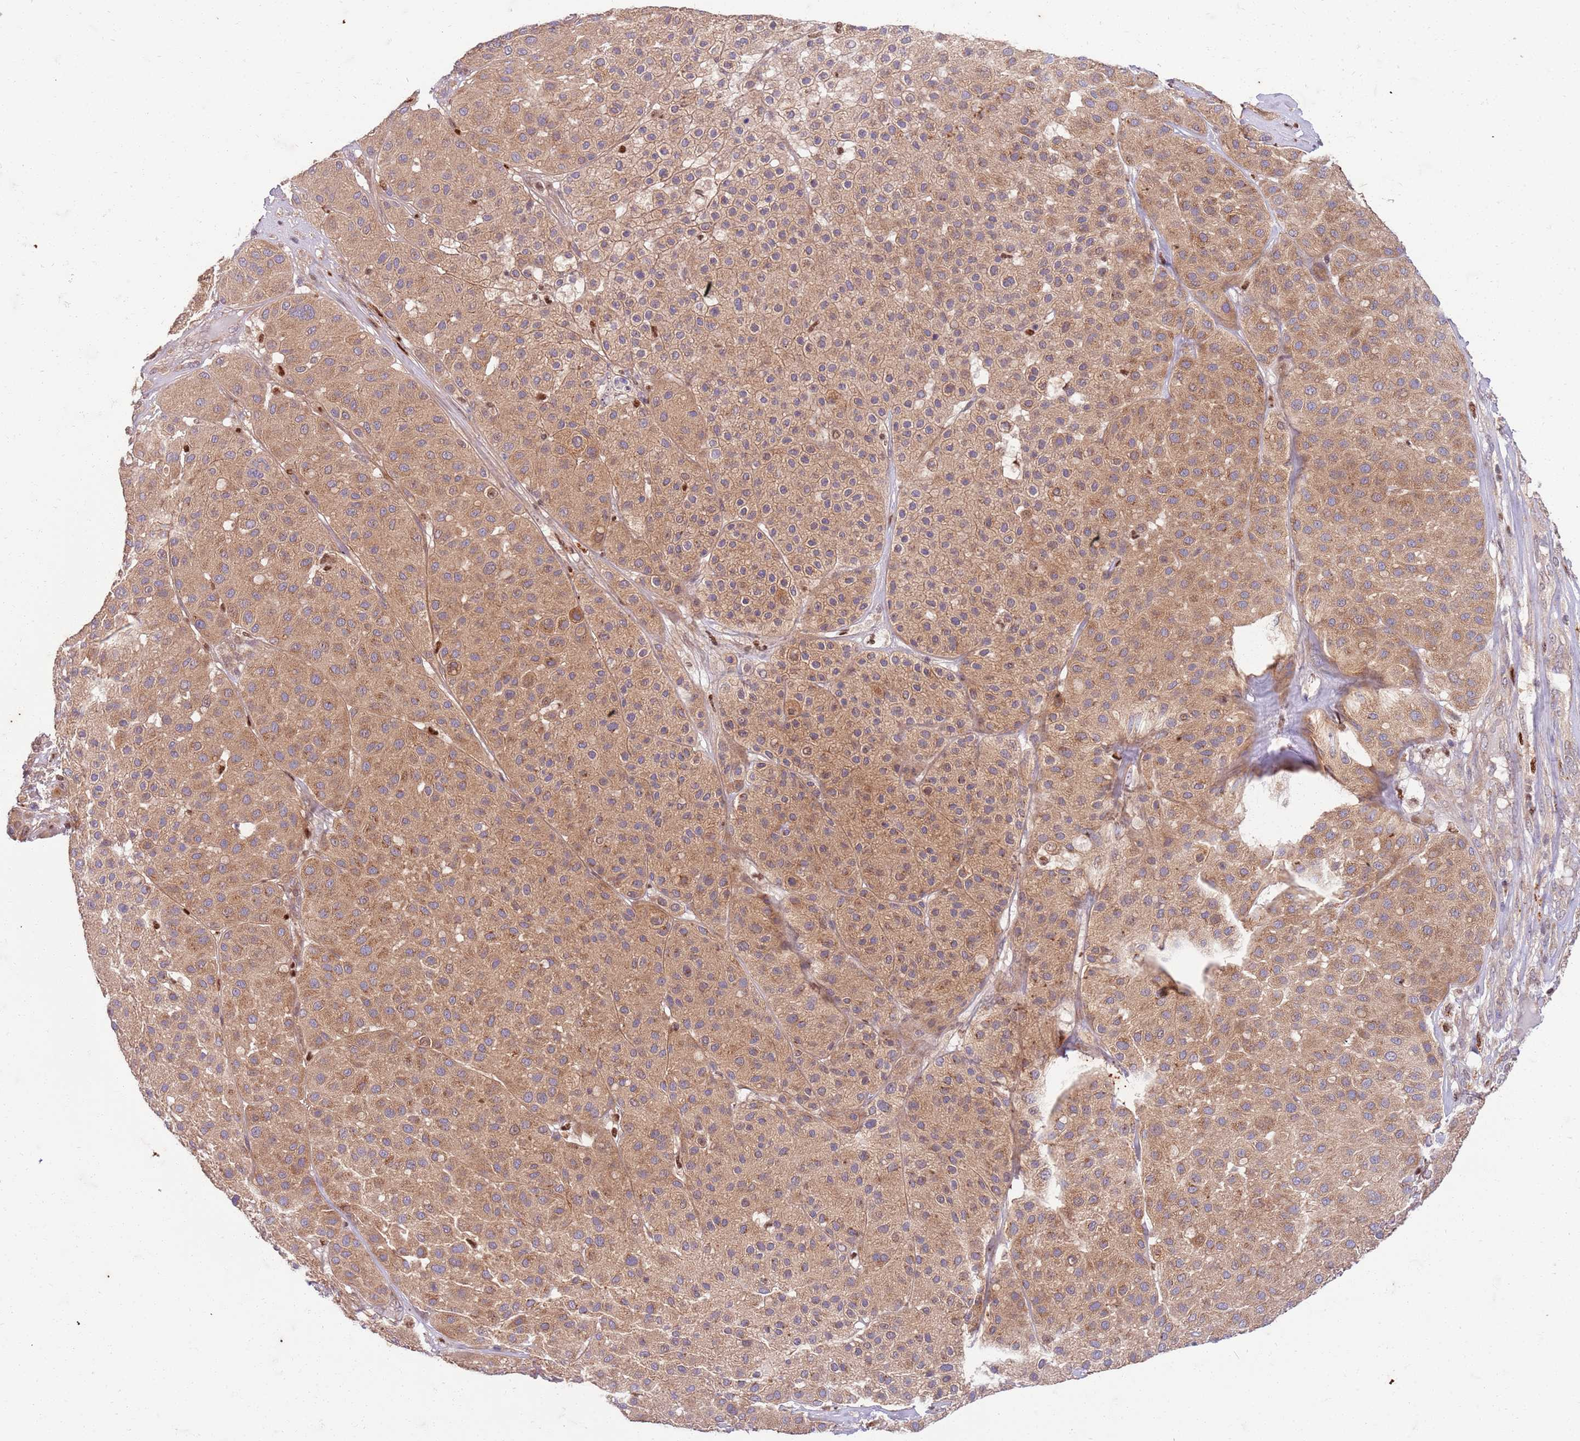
{"staining": {"intensity": "weak", "quantity": ">75%", "location": "cytoplasmic/membranous"}, "tissue": "melanoma", "cell_type": "Tumor cells", "image_type": "cancer", "snomed": [{"axis": "morphology", "description": "Malignant melanoma, Metastatic site"}, {"axis": "topography", "description": "Smooth muscle"}], "caption": "IHC image of malignant melanoma (metastatic site) stained for a protein (brown), which demonstrates low levels of weak cytoplasmic/membranous positivity in approximately >75% of tumor cells.", "gene": "OSBP", "patient": {"sex": "male", "age": 41}}